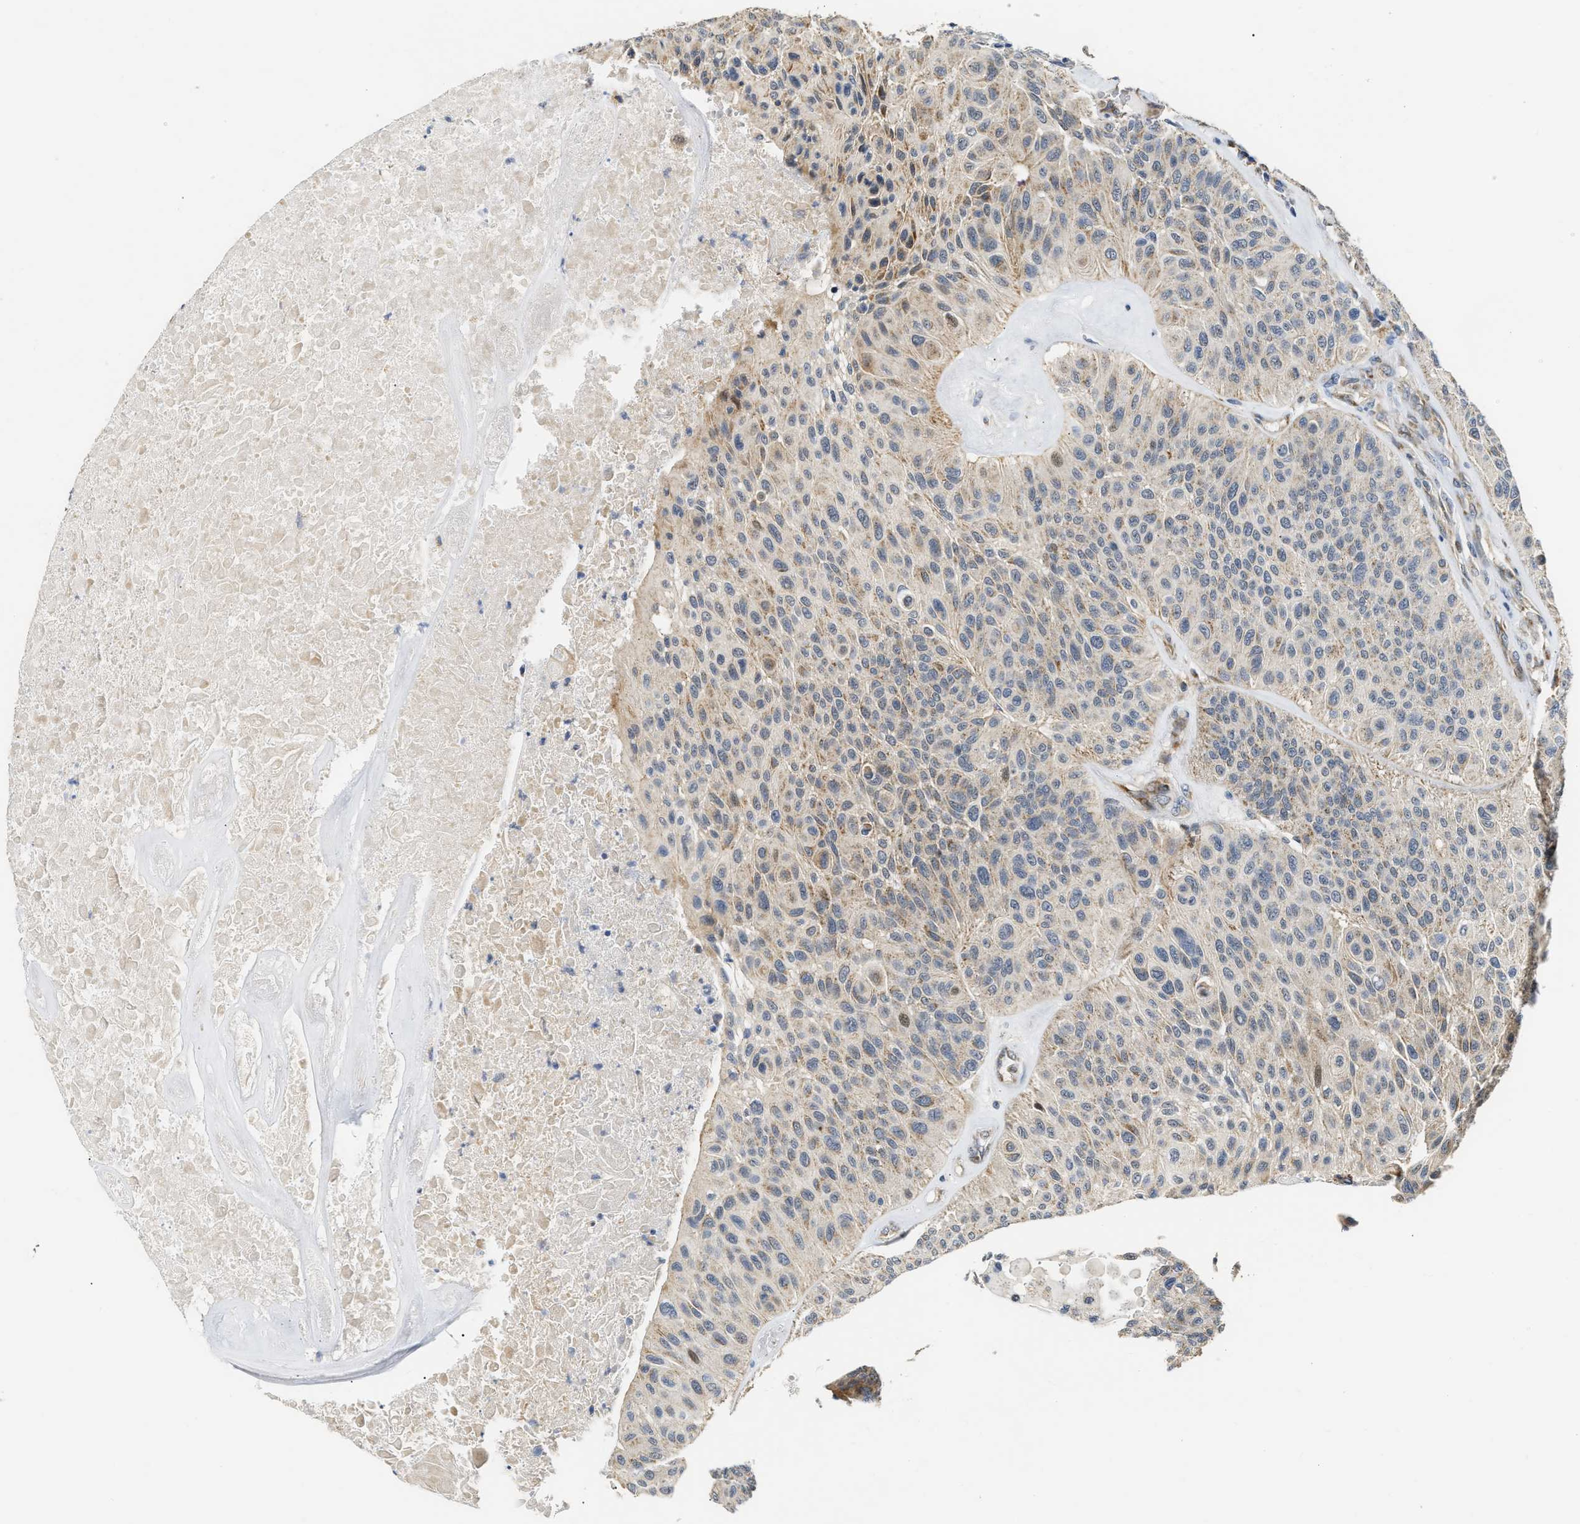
{"staining": {"intensity": "moderate", "quantity": "25%-75%", "location": "cytoplasmic/membranous"}, "tissue": "urothelial cancer", "cell_type": "Tumor cells", "image_type": "cancer", "snomed": [{"axis": "morphology", "description": "Urothelial carcinoma, High grade"}, {"axis": "topography", "description": "Urinary bladder"}], "caption": "DAB immunohistochemical staining of high-grade urothelial carcinoma displays moderate cytoplasmic/membranous protein expression in about 25%-75% of tumor cells.", "gene": "DEPTOR", "patient": {"sex": "male", "age": 66}}